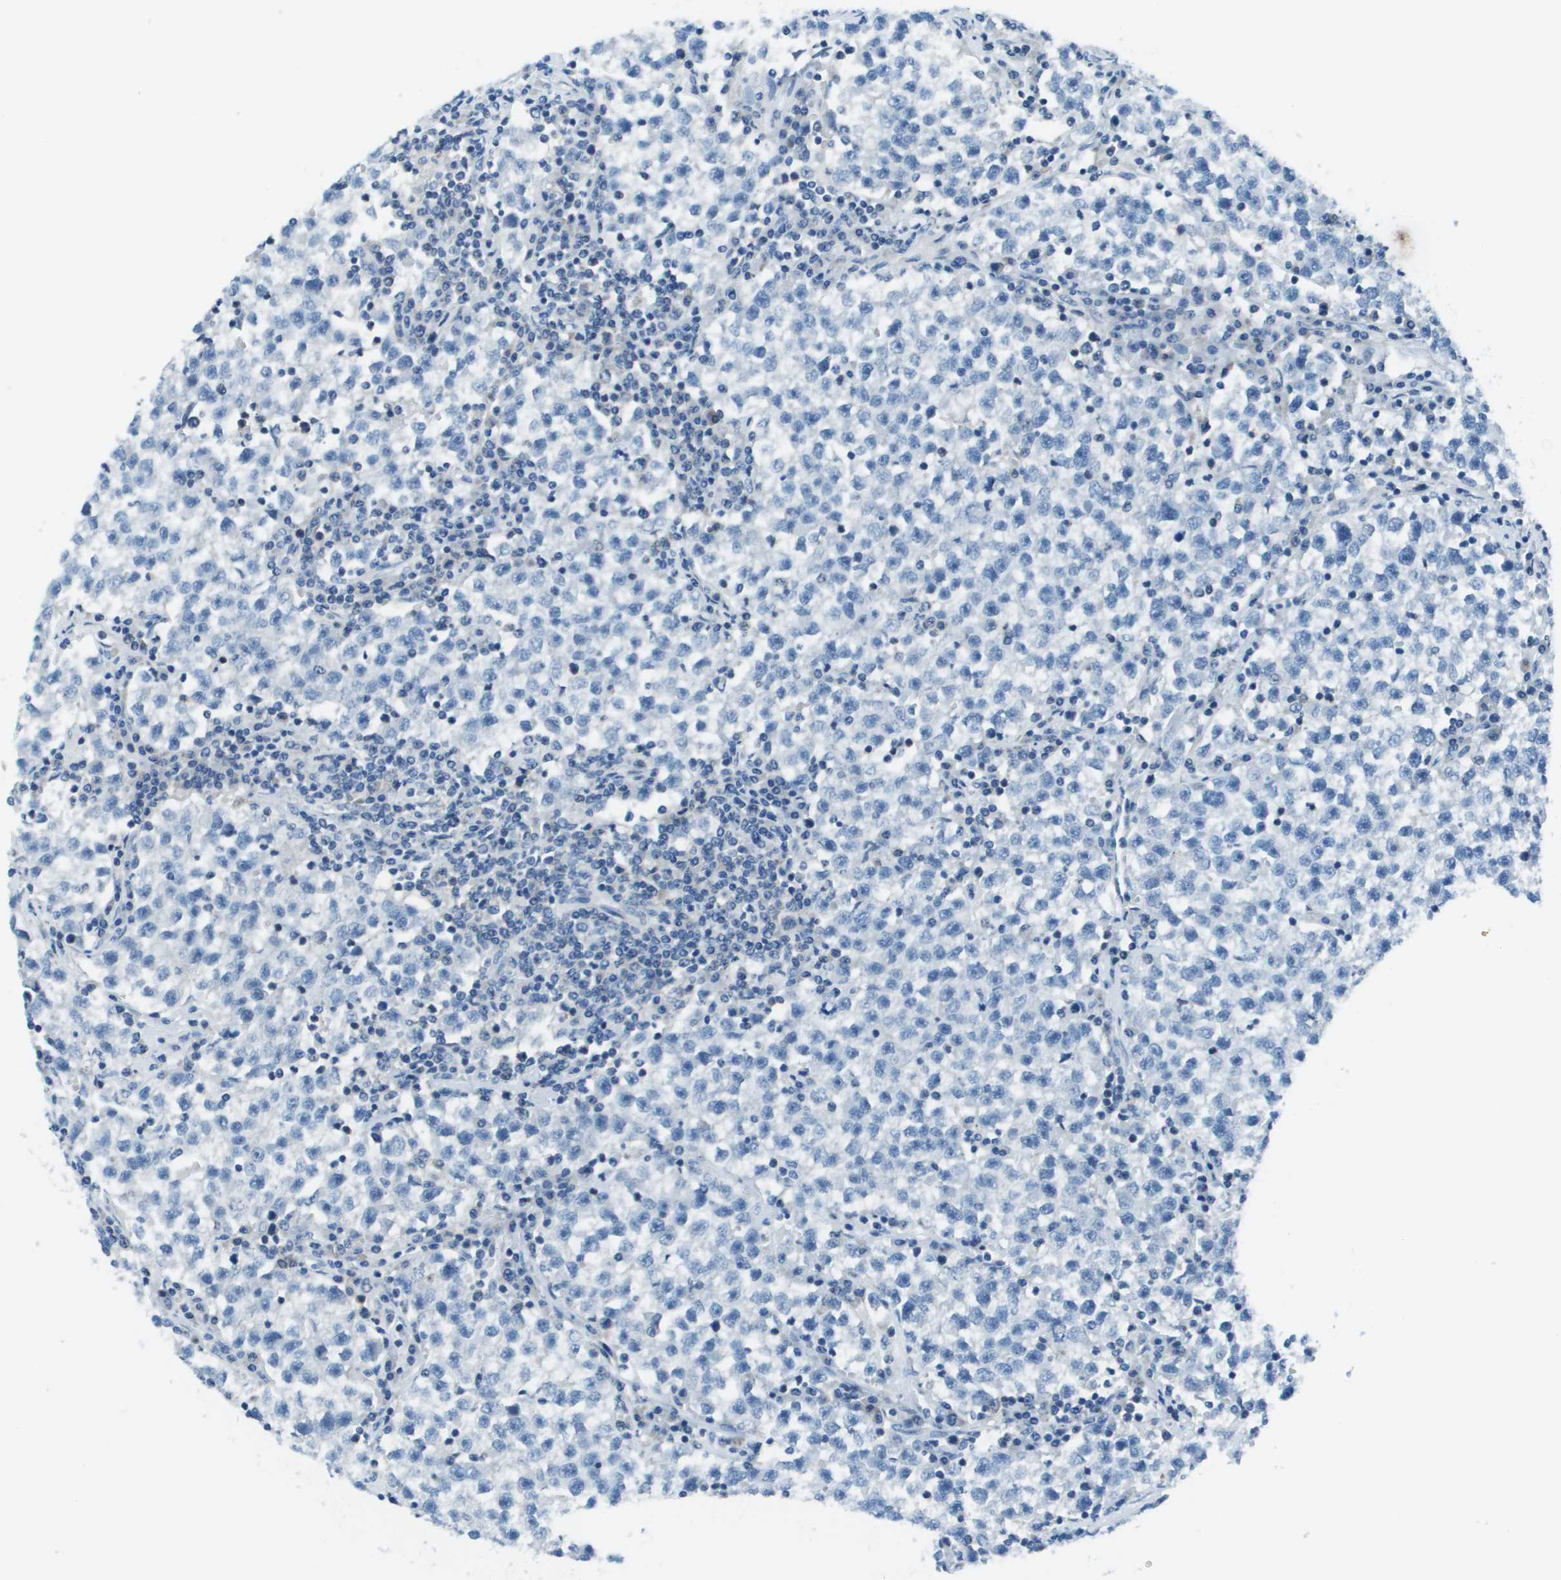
{"staining": {"intensity": "negative", "quantity": "none", "location": "none"}, "tissue": "testis cancer", "cell_type": "Tumor cells", "image_type": "cancer", "snomed": [{"axis": "morphology", "description": "Seminoma, NOS"}, {"axis": "topography", "description": "Testis"}], "caption": "DAB immunohistochemical staining of seminoma (testis) exhibits no significant positivity in tumor cells. (Immunohistochemistry, brightfield microscopy, high magnification).", "gene": "STIP1", "patient": {"sex": "male", "age": 22}}